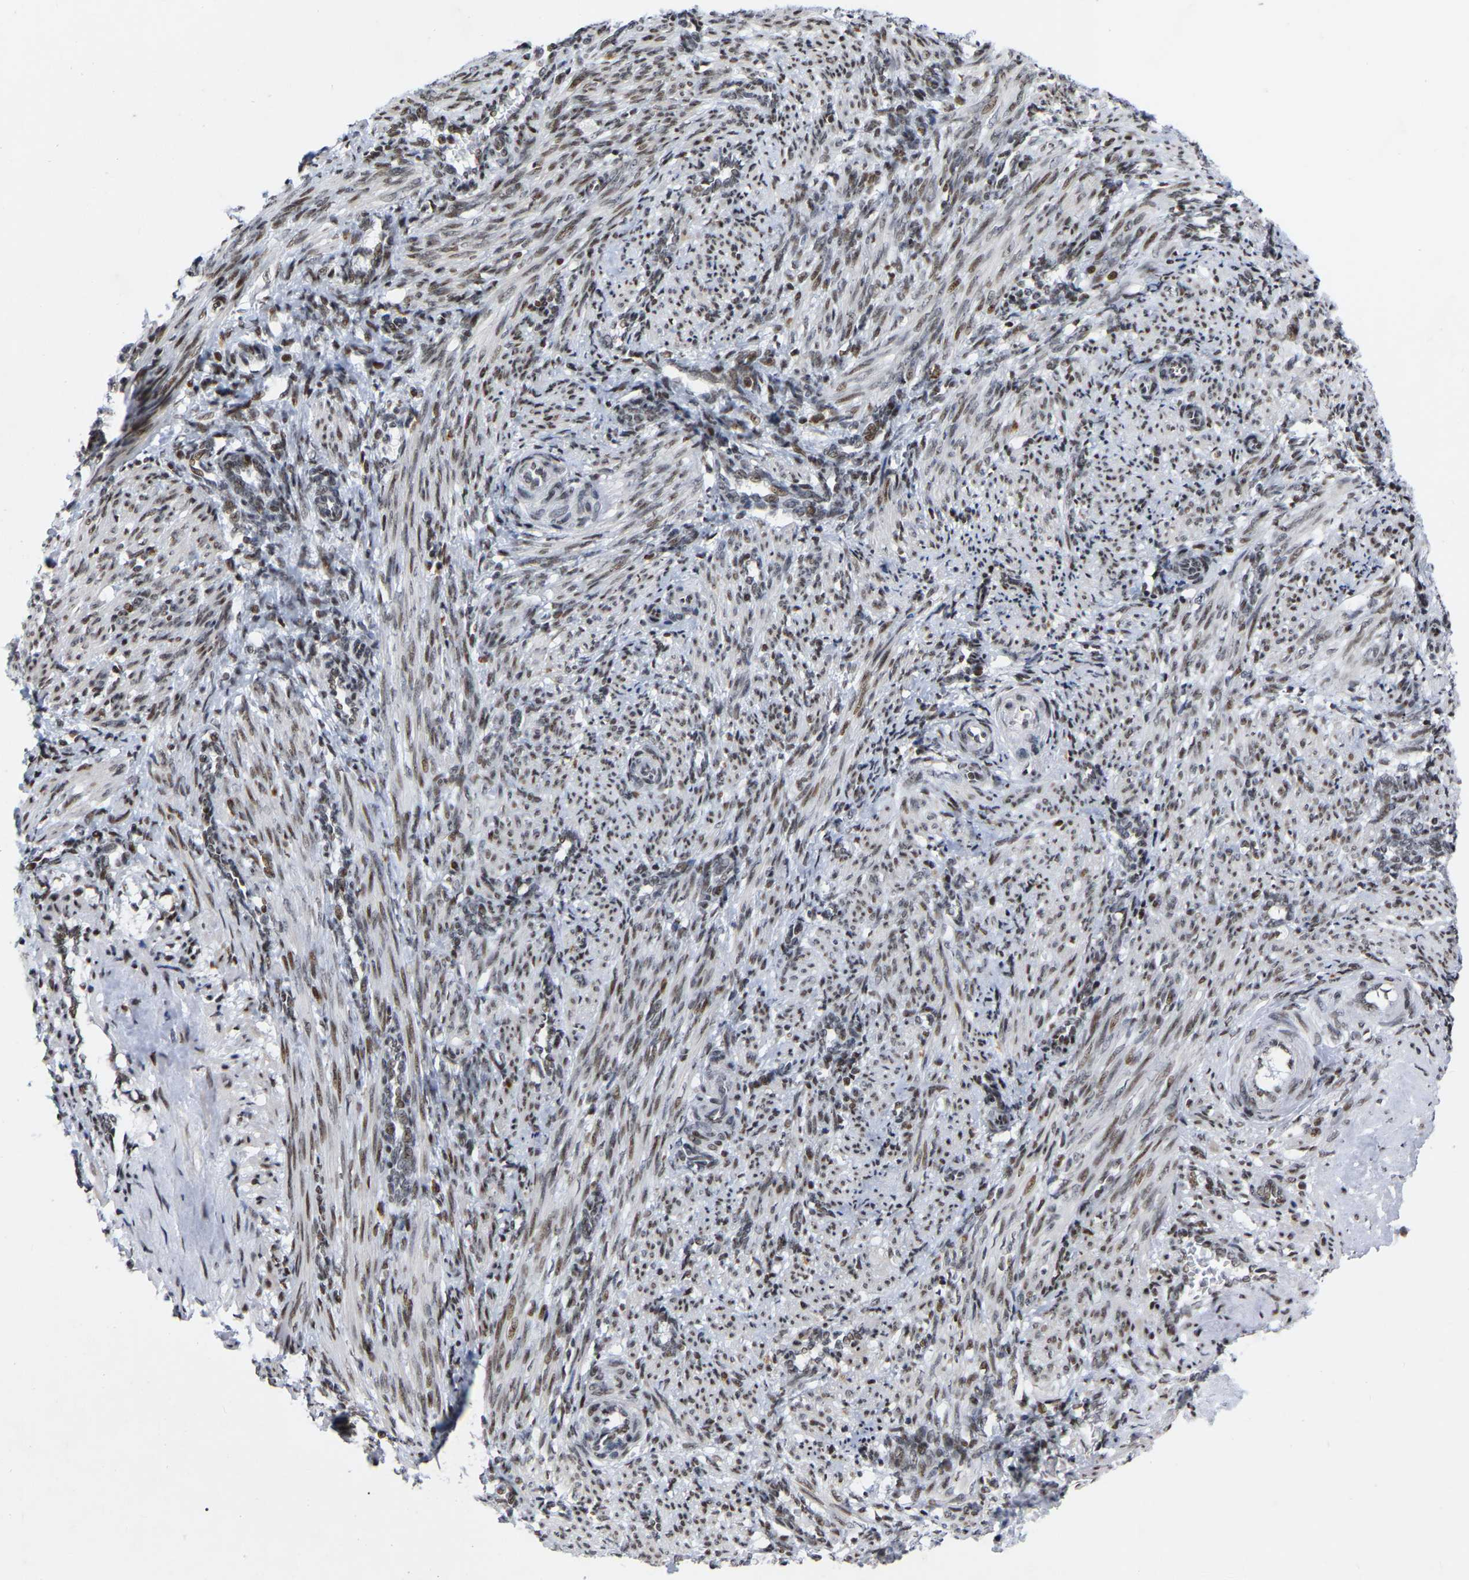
{"staining": {"intensity": "moderate", "quantity": ">75%", "location": "nuclear"}, "tissue": "smooth muscle", "cell_type": "Smooth muscle cells", "image_type": "normal", "snomed": [{"axis": "morphology", "description": "Normal tissue, NOS"}, {"axis": "topography", "description": "Endometrium"}], "caption": "This histopathology image shows immunohistochemistry (IHC) staining of benign smooth muscle, with medium moderate nuclear expression in about >75% of smooth muscle cells.", "gene": "PRCC", "patient": {"sex": "female", "age": 33}}